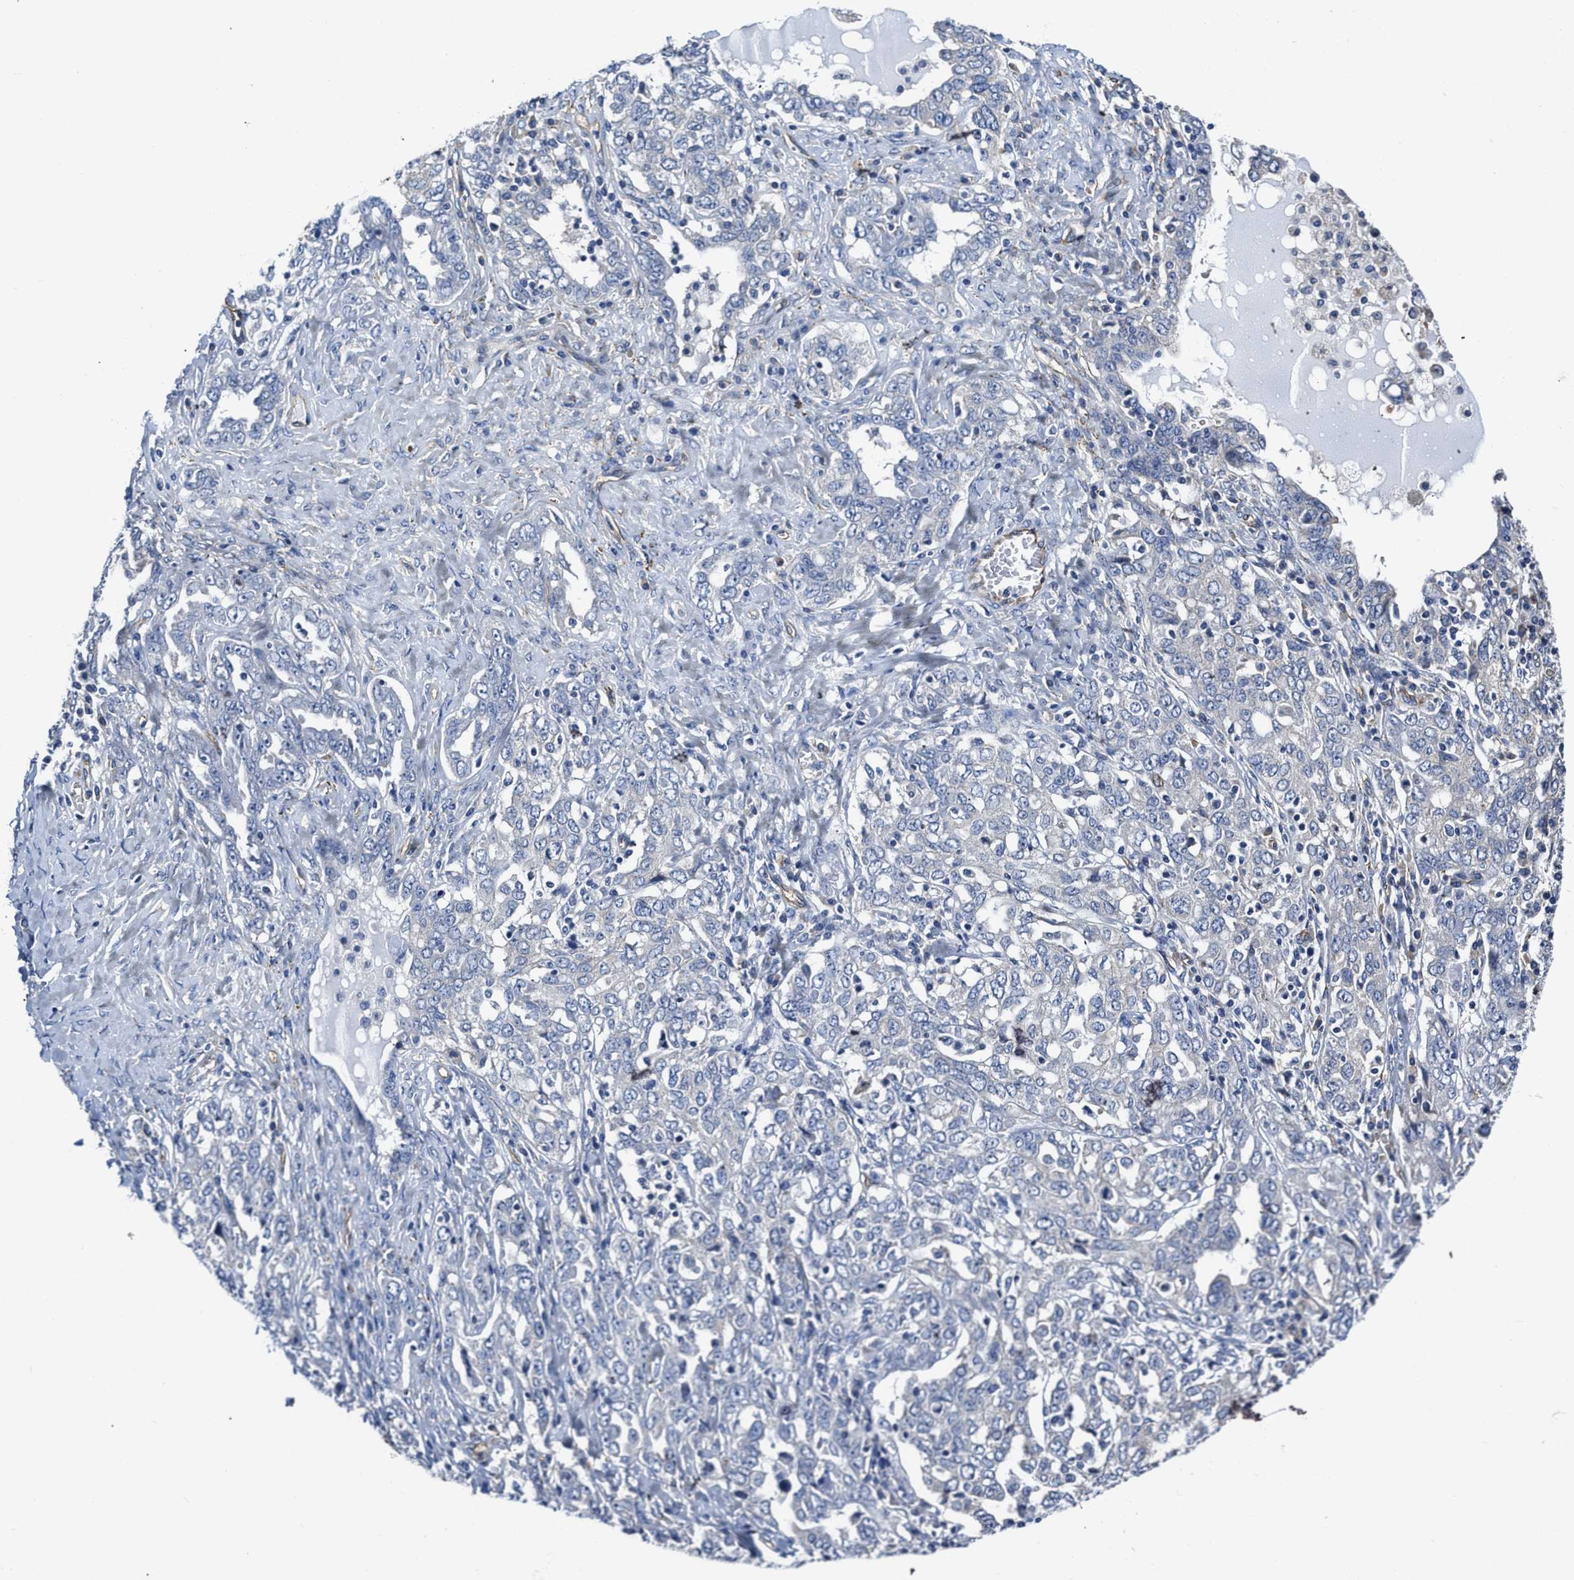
{"staining": {"intensity": "negative", "quantity": "none", "location": "none"}, "tissue": "ovarian cancer", "cell_type": "Tumor cells", "image_type": "cancer", "snomed": [{"axis": "morphology", "description": "Carcinoma, endometroid"}, {"axis": "topography", "description": "Ovary"}], "caption": "Protein analysis of ovarian cancer (endometroid carcinoma) shows no significant expression in tumor cells.", "gene": "C22orf42", "patient": {"sex": "female", "age": 62}}